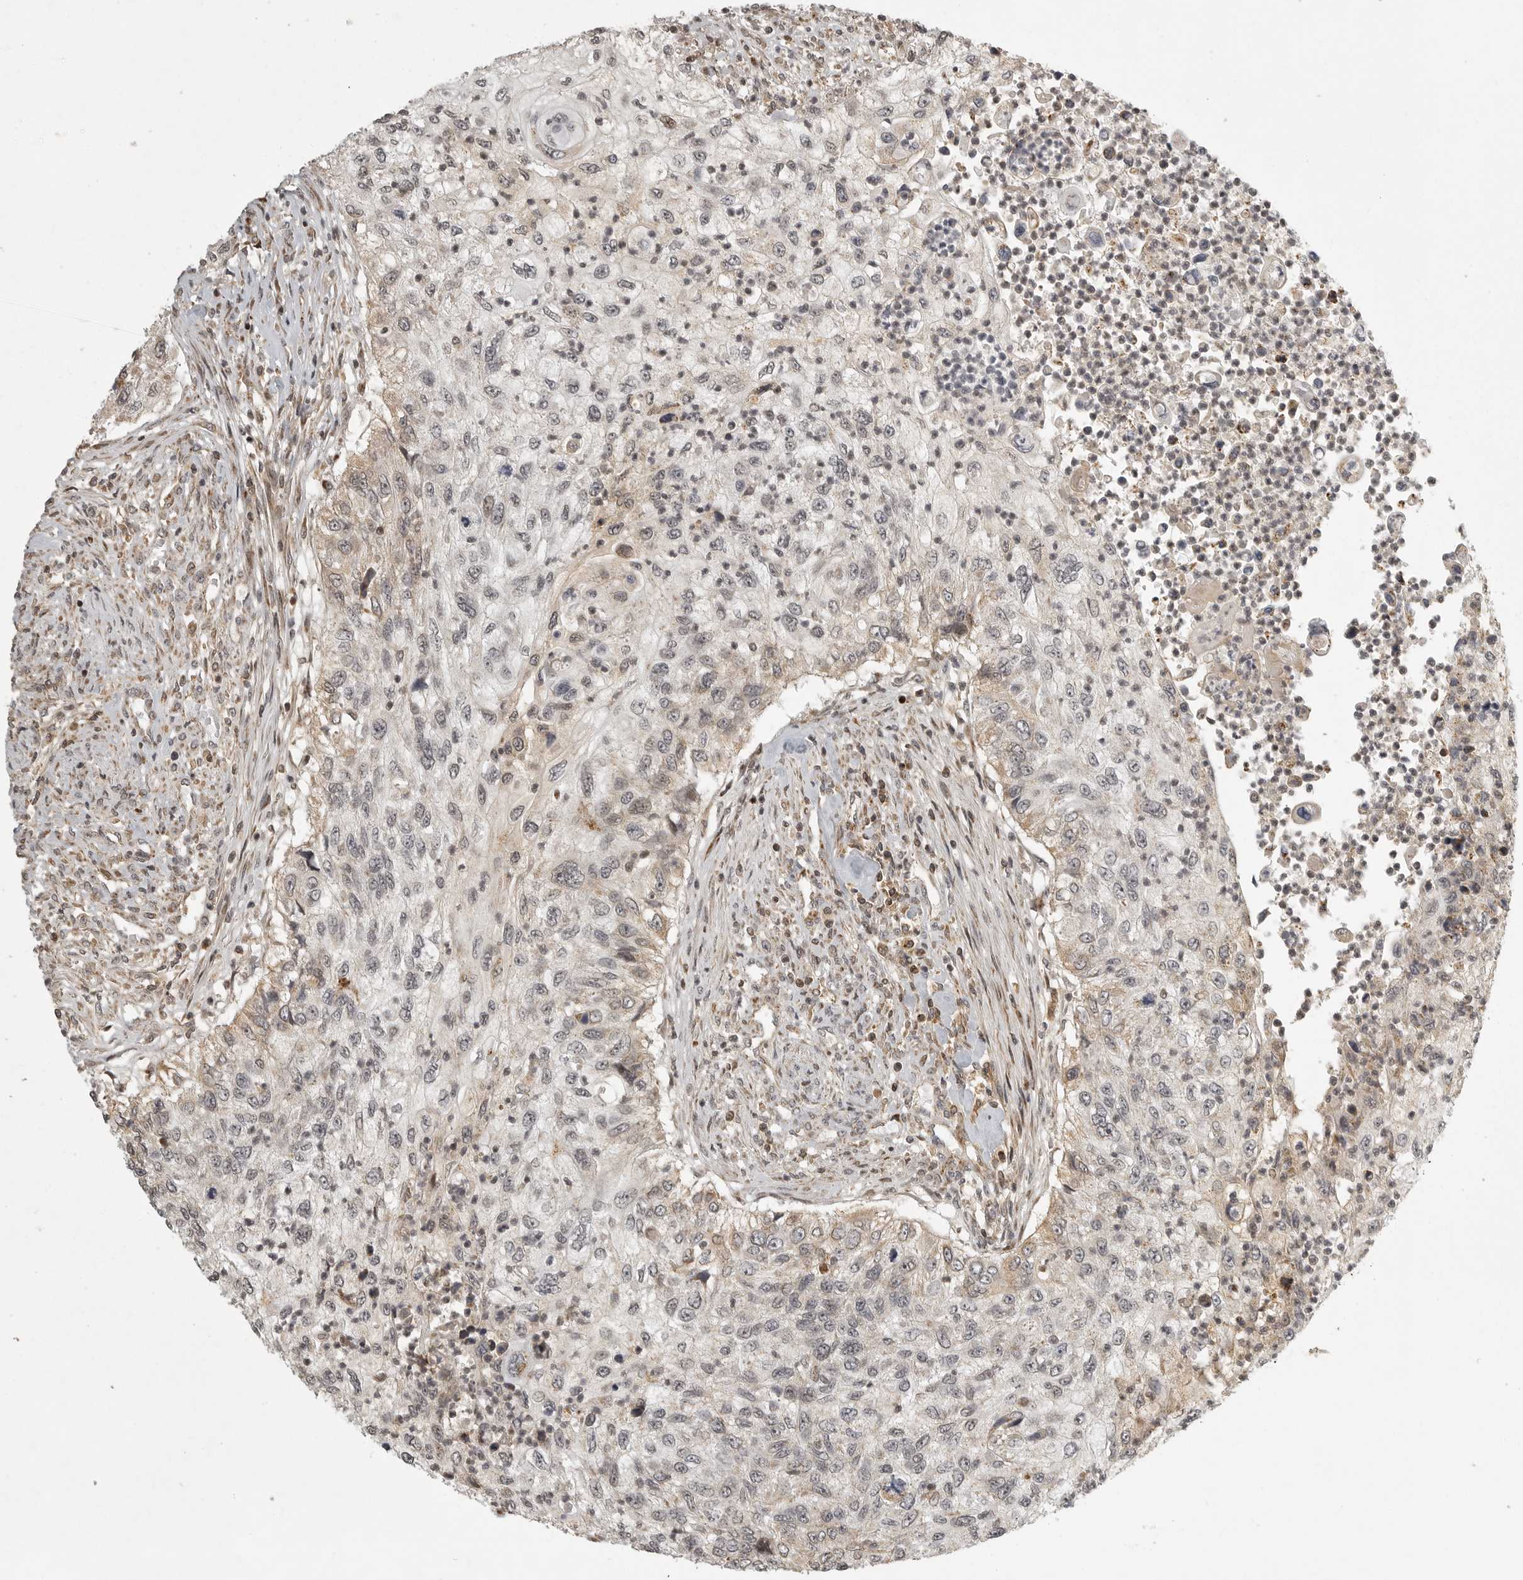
{"staining": {"intensity": "weak", "quantity": "<25%", "location": "cytoplasmic/membranous"}, "tissue": "urothelial cancer", "cell_type": "Tumor cells", "image_type": "cancer", "snomed": [{"axis": "morphology", "description": "Urothelial carcinoma, High grade"}, {"axis": "topography", "description": "Urinary bladder"}], "caption": "Image shows no significant protein staining in tumor cells of urothelial carcinoma (high-grade).", "gene": "NARS2", "patient": {"sex": "female", "age": 60}}